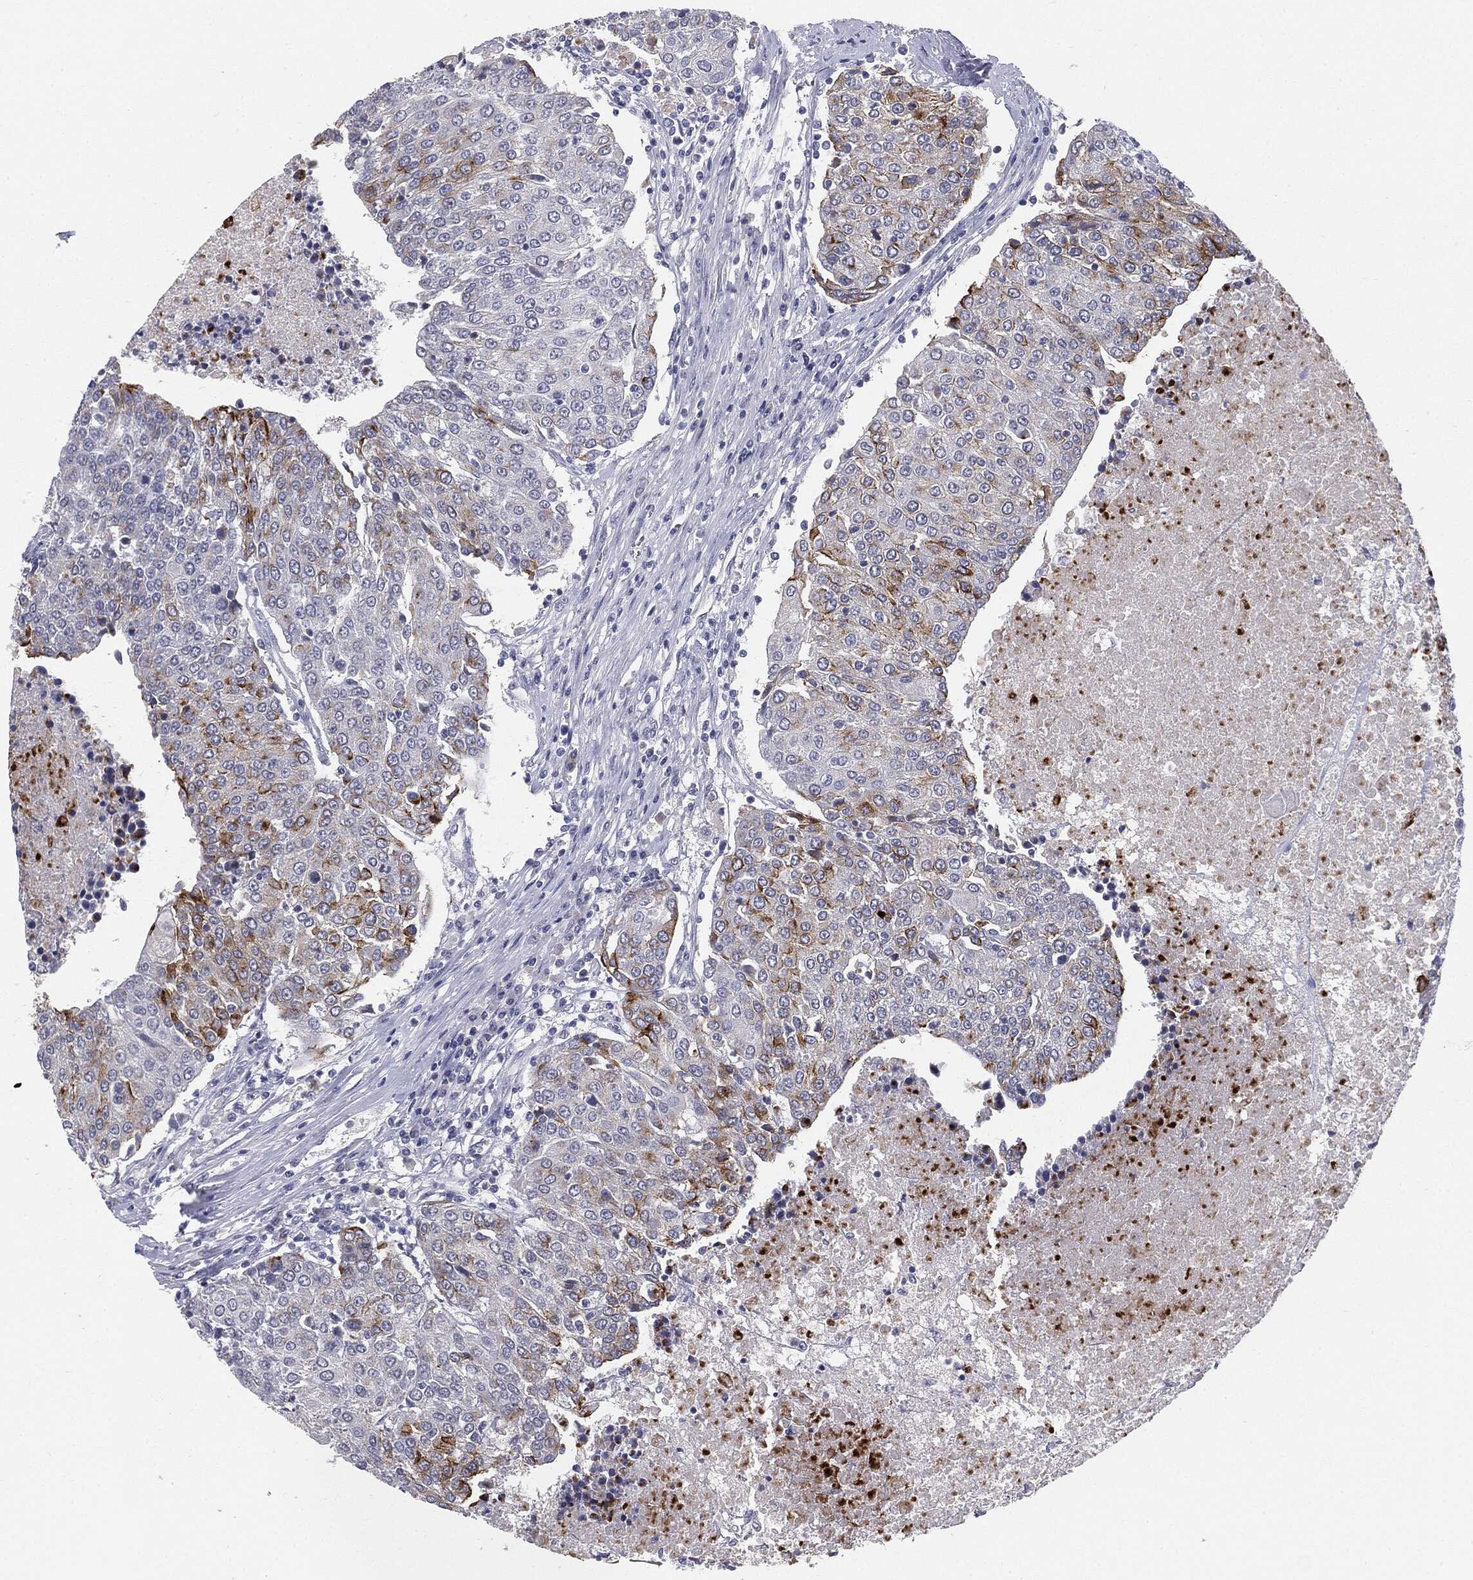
{"staining": {"intensity": "strong", "quantity": "<25%", "location": "cytoplasmic/membranous"}, "tissue": "urothelial cancer", "cell_type": "Tumor cells", "image_type": "cancer", "snomed": [{"axis": "morphology", "description": "Urothelial carcinoma, High grade"}, {"axis": "topography", "description": "Urinary bladder"}], "caption": "Protein expression analysis of human urothelial cancer reveals strong cytoplasmic/membranous staining in about <25% of tumor cells. (IHC, brightfield microscopy, high magnification).", "gene": "MUC1", "patient": {"sex": "female", "age": 85}}